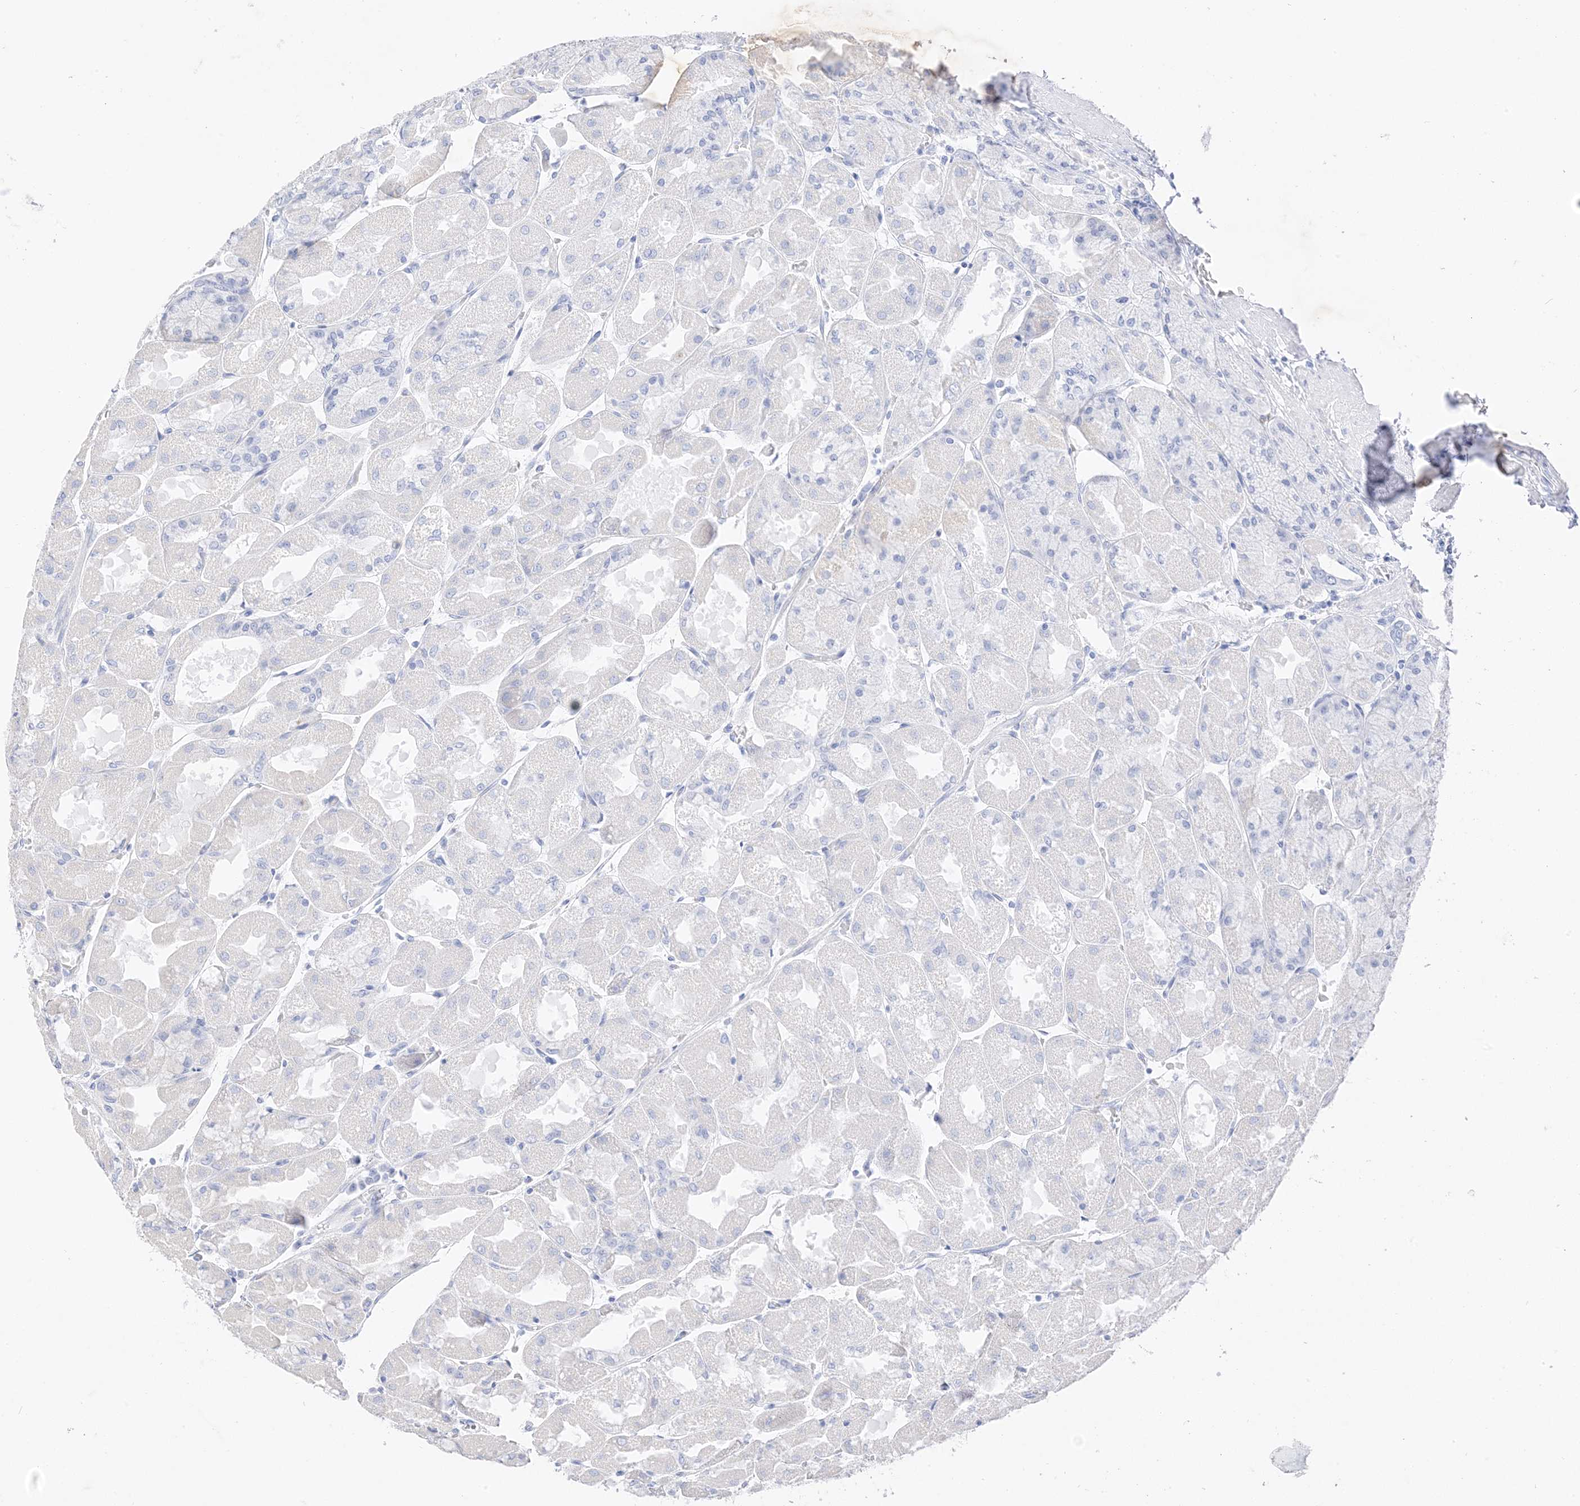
{"staining": {"intensity": "negative", "quantity": "none", "location": "none"}, "tissue": "stomach", "cell_type": "Glandular cells", "image_type": "normal", "snomed": [{"axis": "morphology", "description": "Normal tissue, NOS"}, {"axis": "topography", "description": "Stomach"}], "caption": "Immunohistochemical staining of unremarkable stomach shows no significant staining in glandular cells. The staining is performed using DAB brown chromogen with nuclei counter-stained in using hematoxylin.", "gene": "MUC17", "patient": {"sex": "female", "age": 61}}